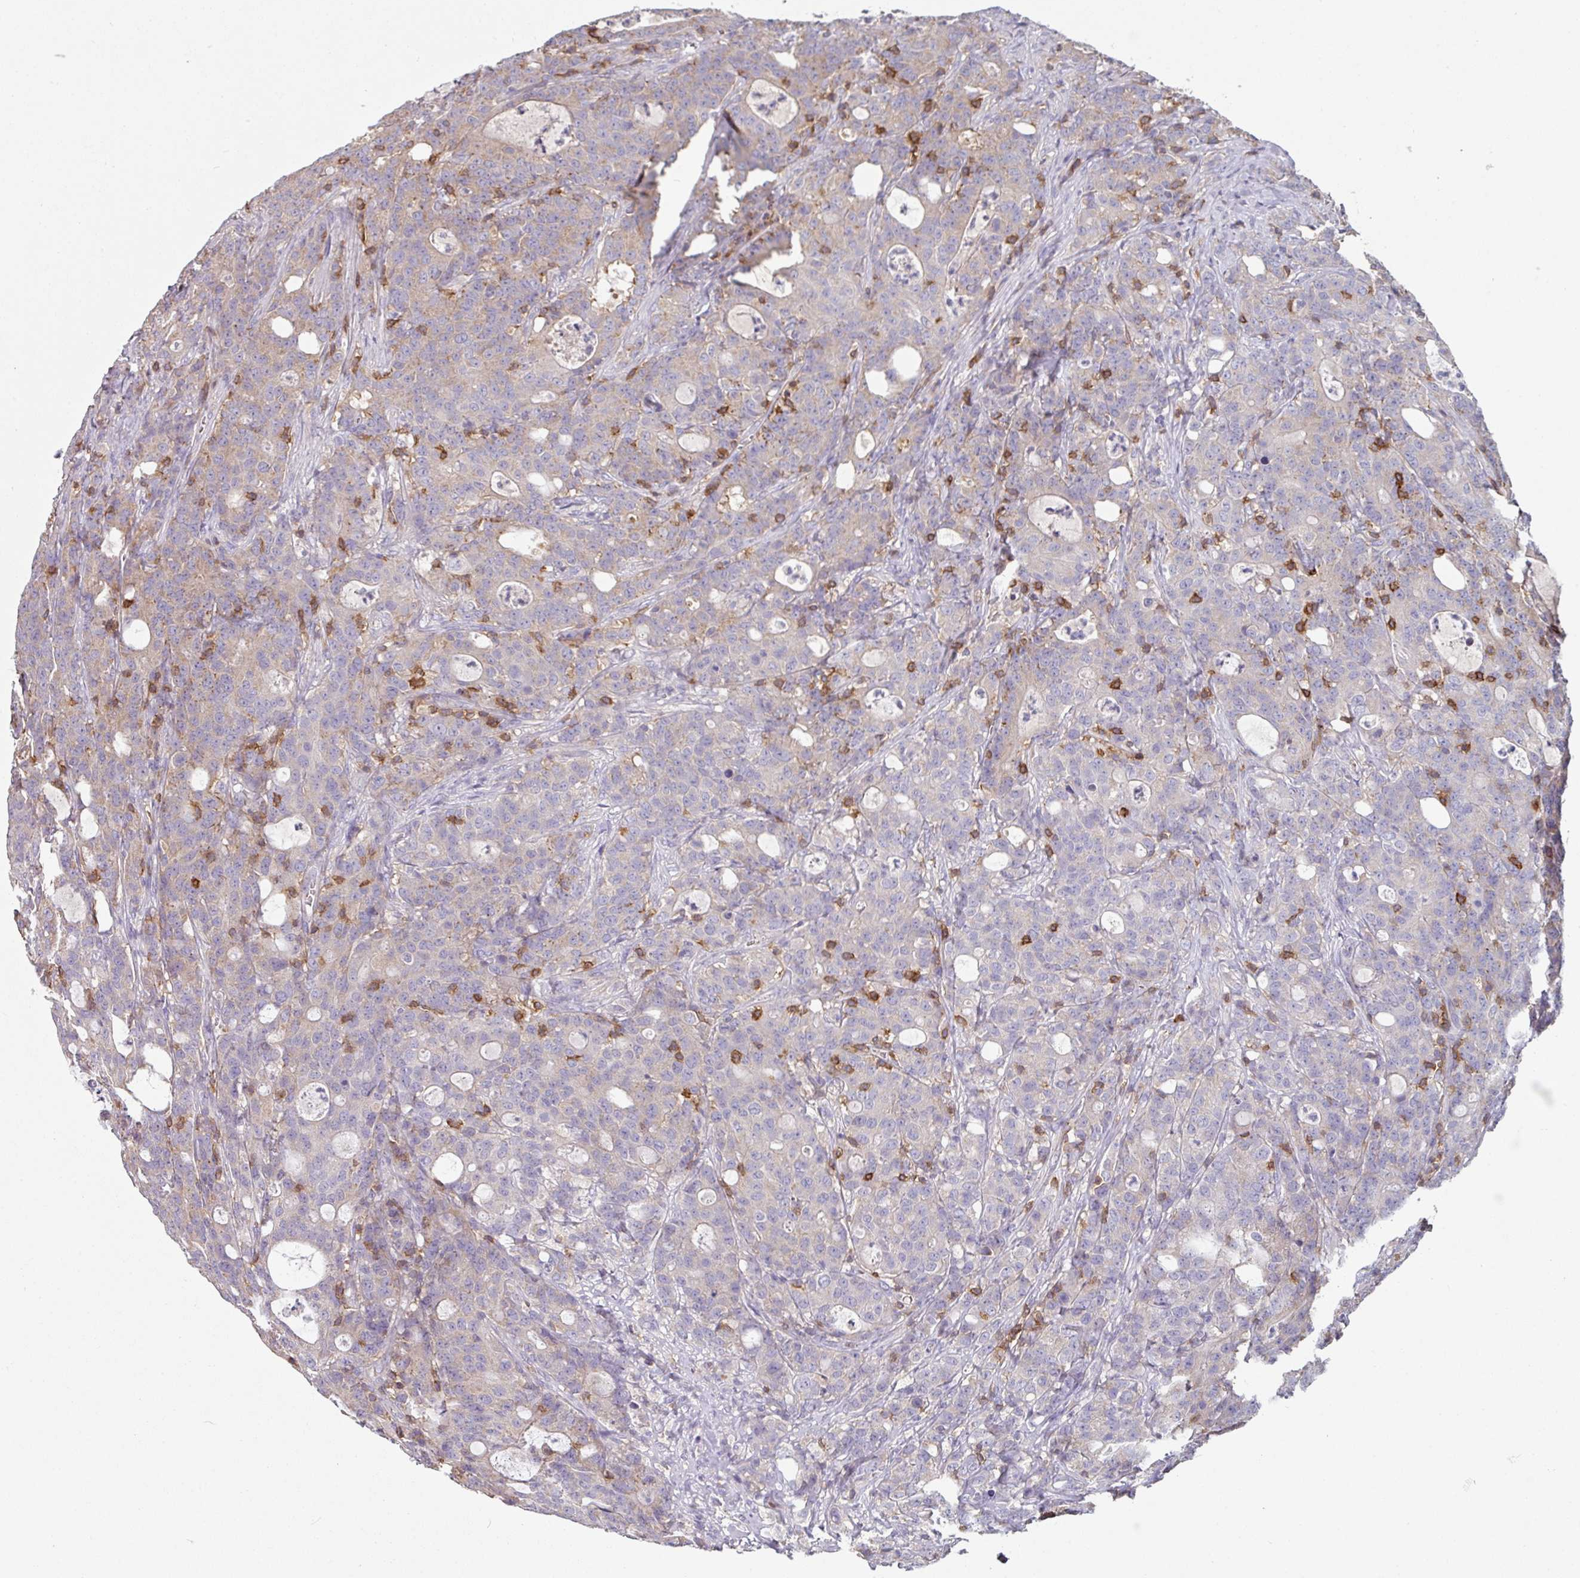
{"staining": {"intensity": "weak", "quantity": "<25%", "location": "cytoplasmic/membranous"}, "tissue": "colorectal cancer", "cell_type": "Tumor cells", "image_type": "cancer", "snomed": [{"axis": "morphology", "description": "Adenocarcinoma, NOS"}, {"axis": "topography", "description": "Colon"}], "caption": "IHC micrograph of neoplastic tissue: human colorectal cancer stained with DAB exhibits no significant protein expression in tumor cells. (Immunohistochemistry (ihc), brightfield microscopy, high magnification).", "gene": "CD3G", "patient": {"sex": "male", "age": 83}}